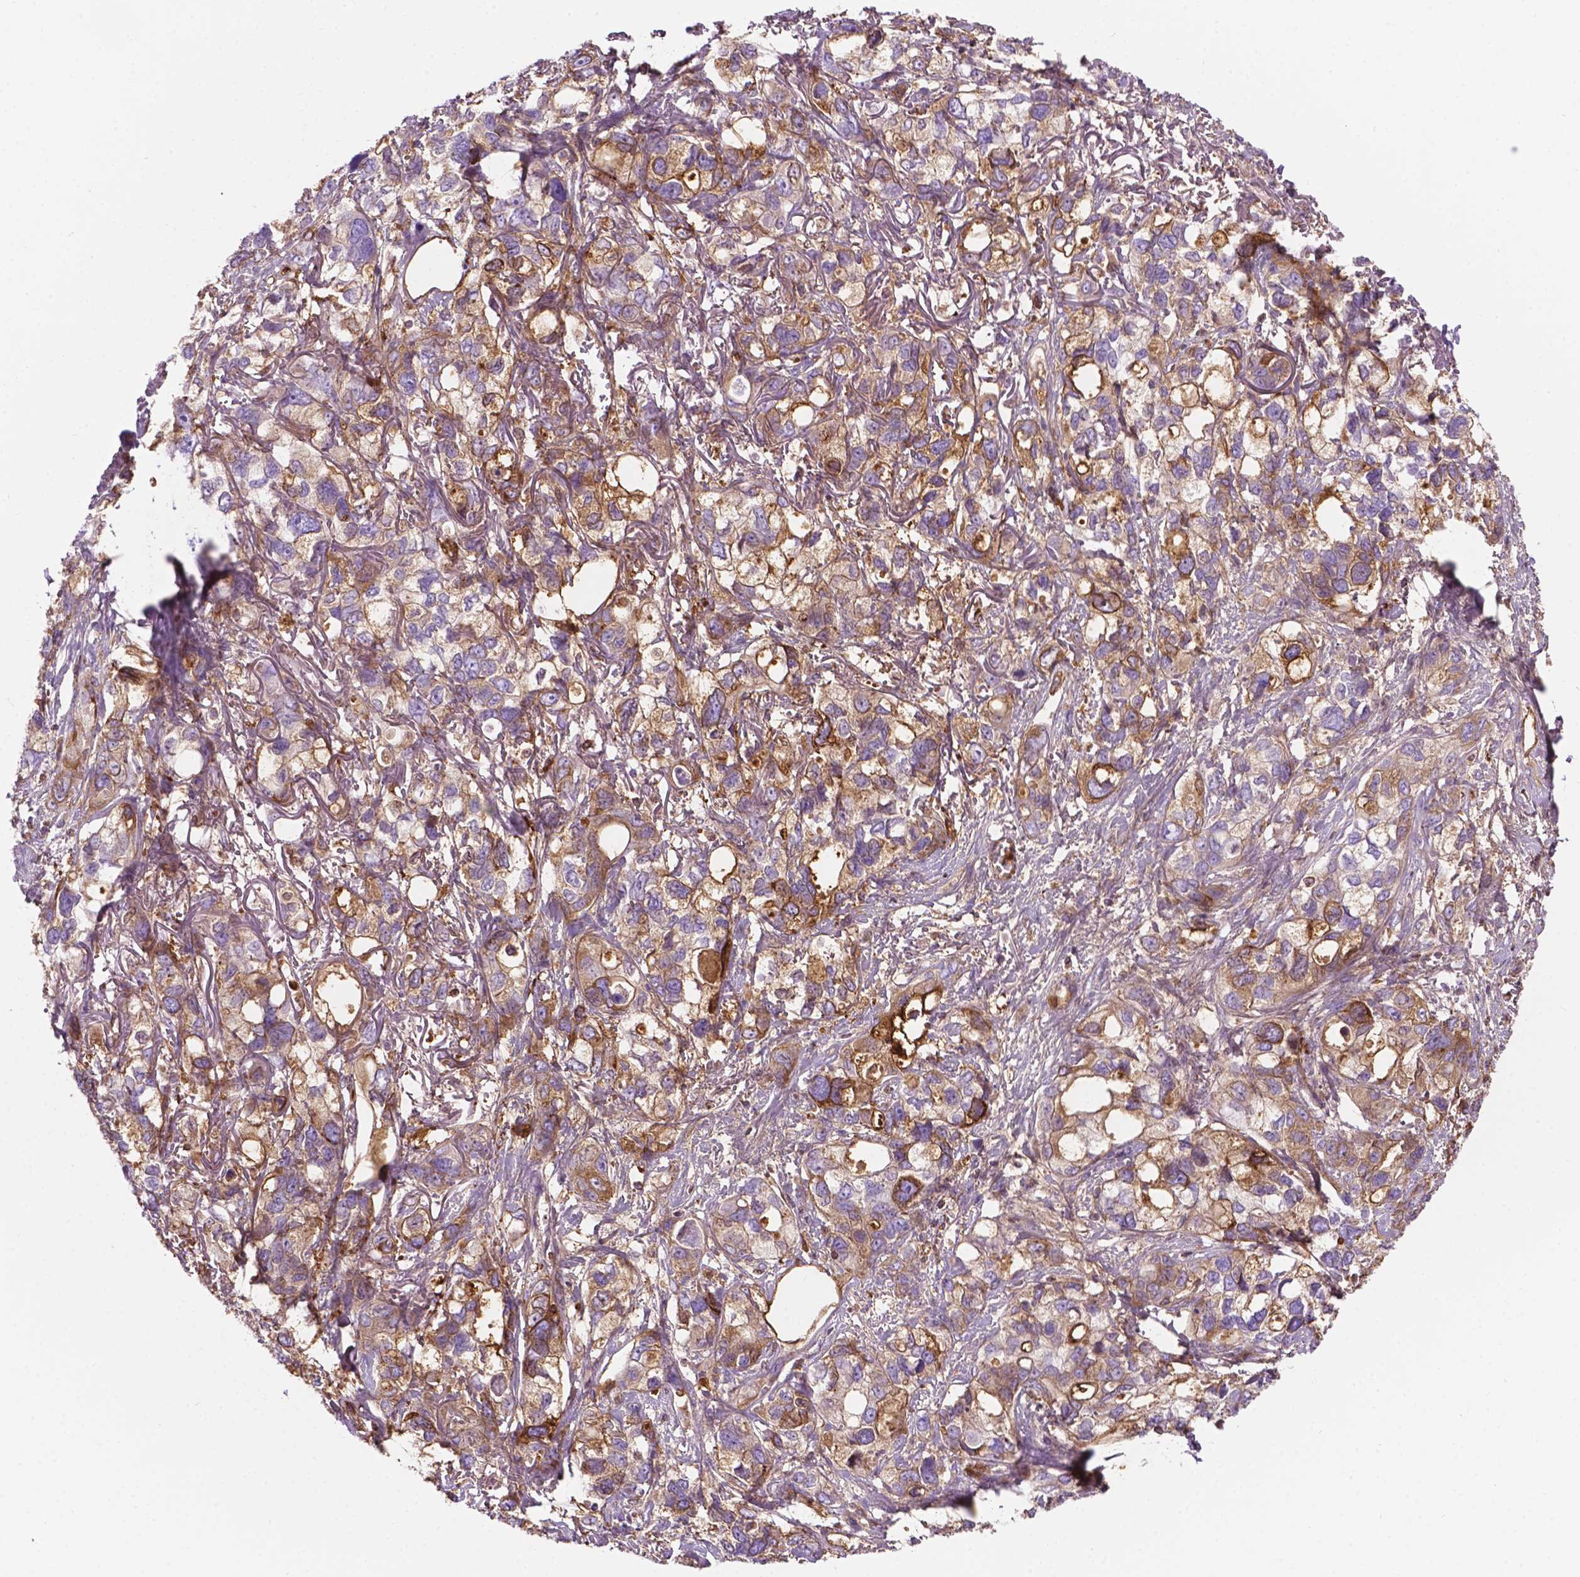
{"staining": {"intensity": "weak", "quantity": "25%-75%", "location": "cytoplasmic/membranous"}, "tissue": "stomach cancer", "cell_type": "Tumor cells", "image_type": "cancer", "snomed": [{"axis": "morphology", "description": "Adenocarcinoma, NOS"}, {"axis": "topography", "description": "Stomach, upper"}], "caption": "Stomach cancer tissue exhibits weak cytoplasmic/membranous positivity in about 25%-75% of tumor cells, visualized by immunohistochemistry. (brown staining indicates protein expression, while blue staining denotes nuclei).", "gene": "DCN", "patient": {"sex": "female", "age": 81}}